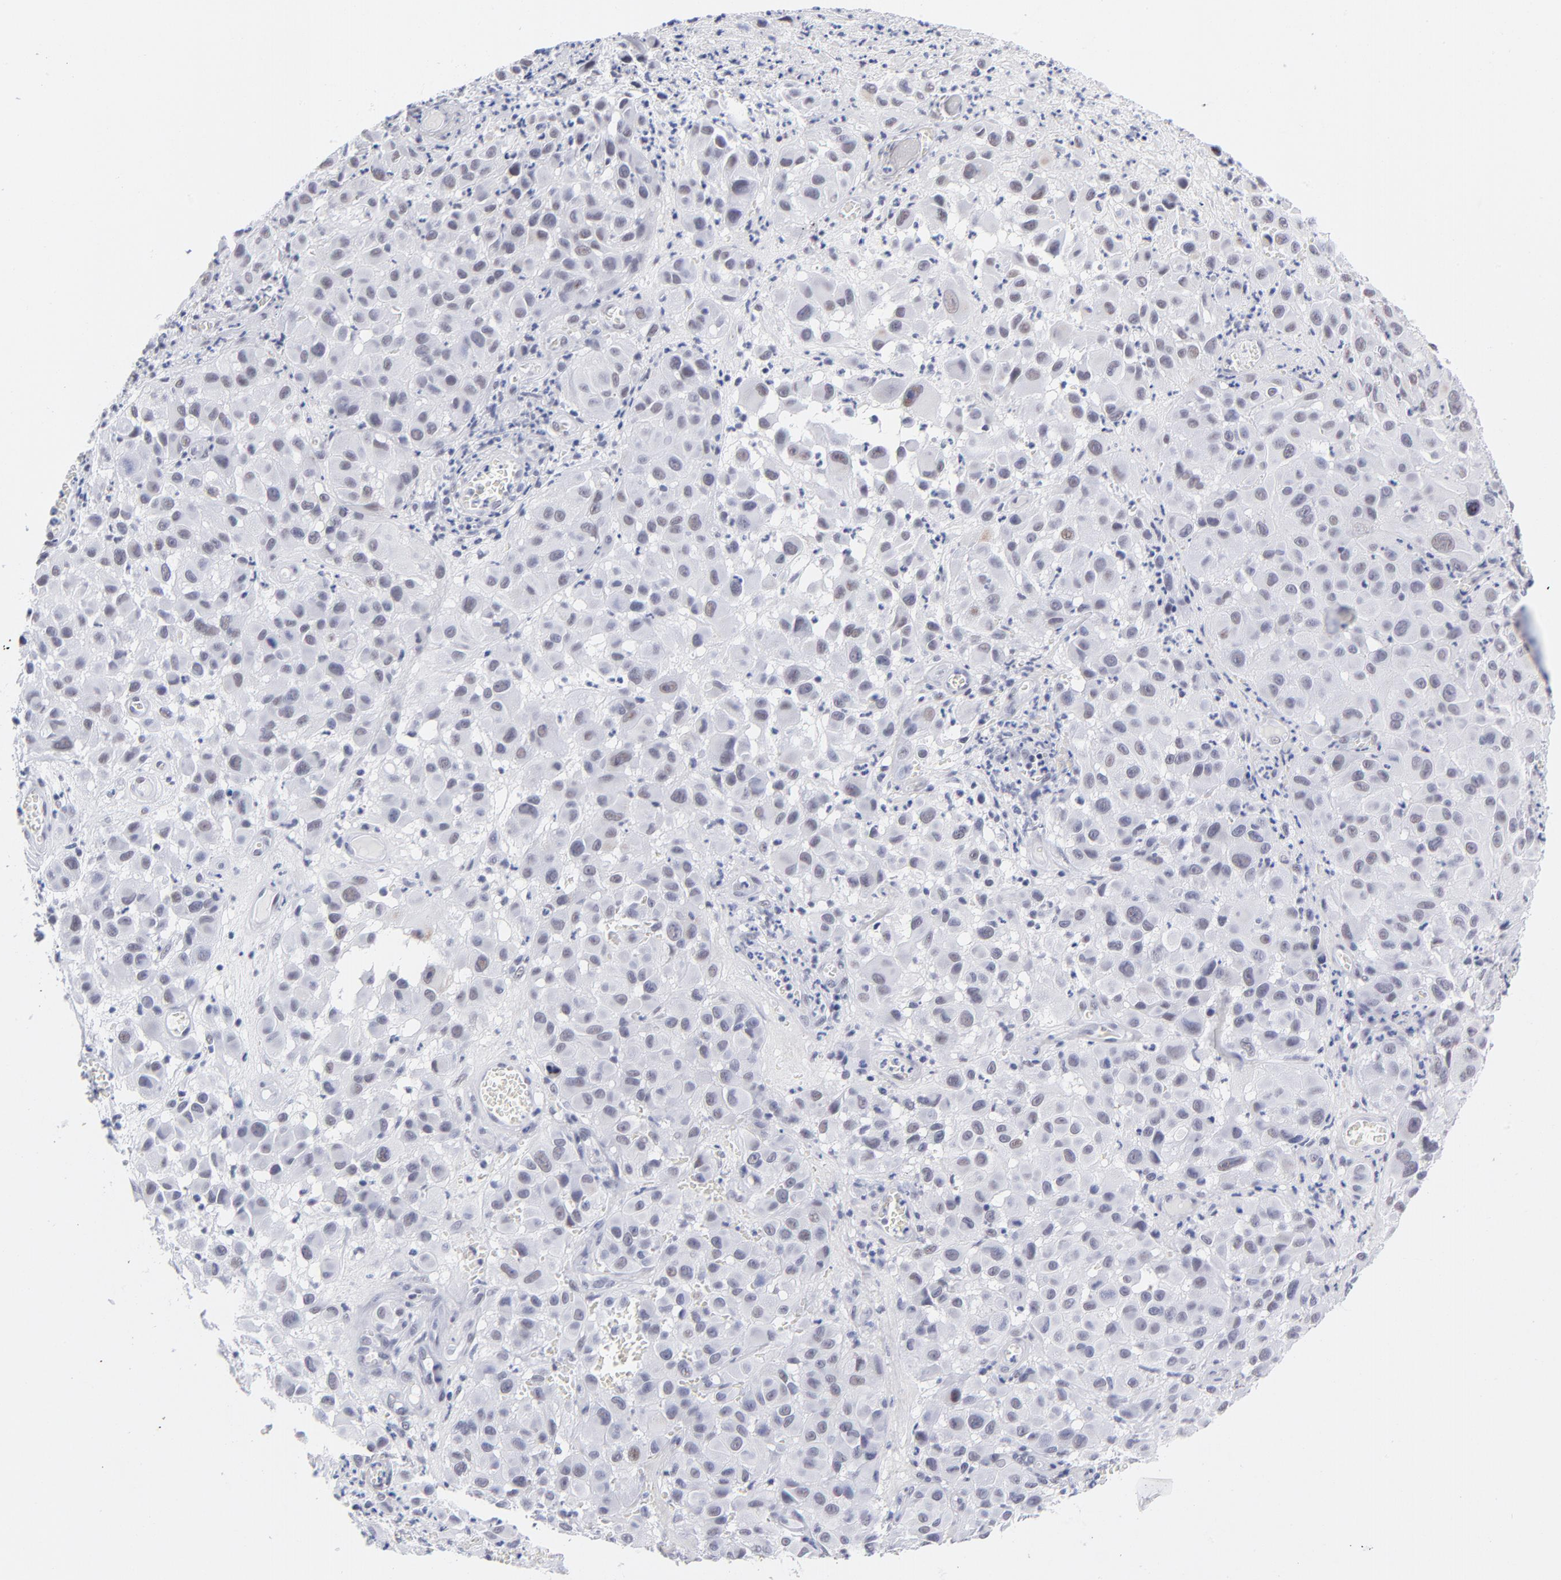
{"staining": {"intensity": "weak", "quantity": "<25%", "location": "nuclear"}, "tissue": "melanoma", "cell_type": "Tumor cells", "image_type": "cancer", "snomed": [{"axis": "morphology", "description": "Malignant melanoma, NOS"}, {"axis": "topography", "description": "Skin"}], "caption": "DAB (3,3'-diaminobenzidine) immunohistochemical staining of human melanoma reveals no significant expression in tumor cells. (DAB immunohistochemistry with hematoxylin counter stain).", "gene": "SNRPB", "patient": {"sex": "female", "age": 21}}